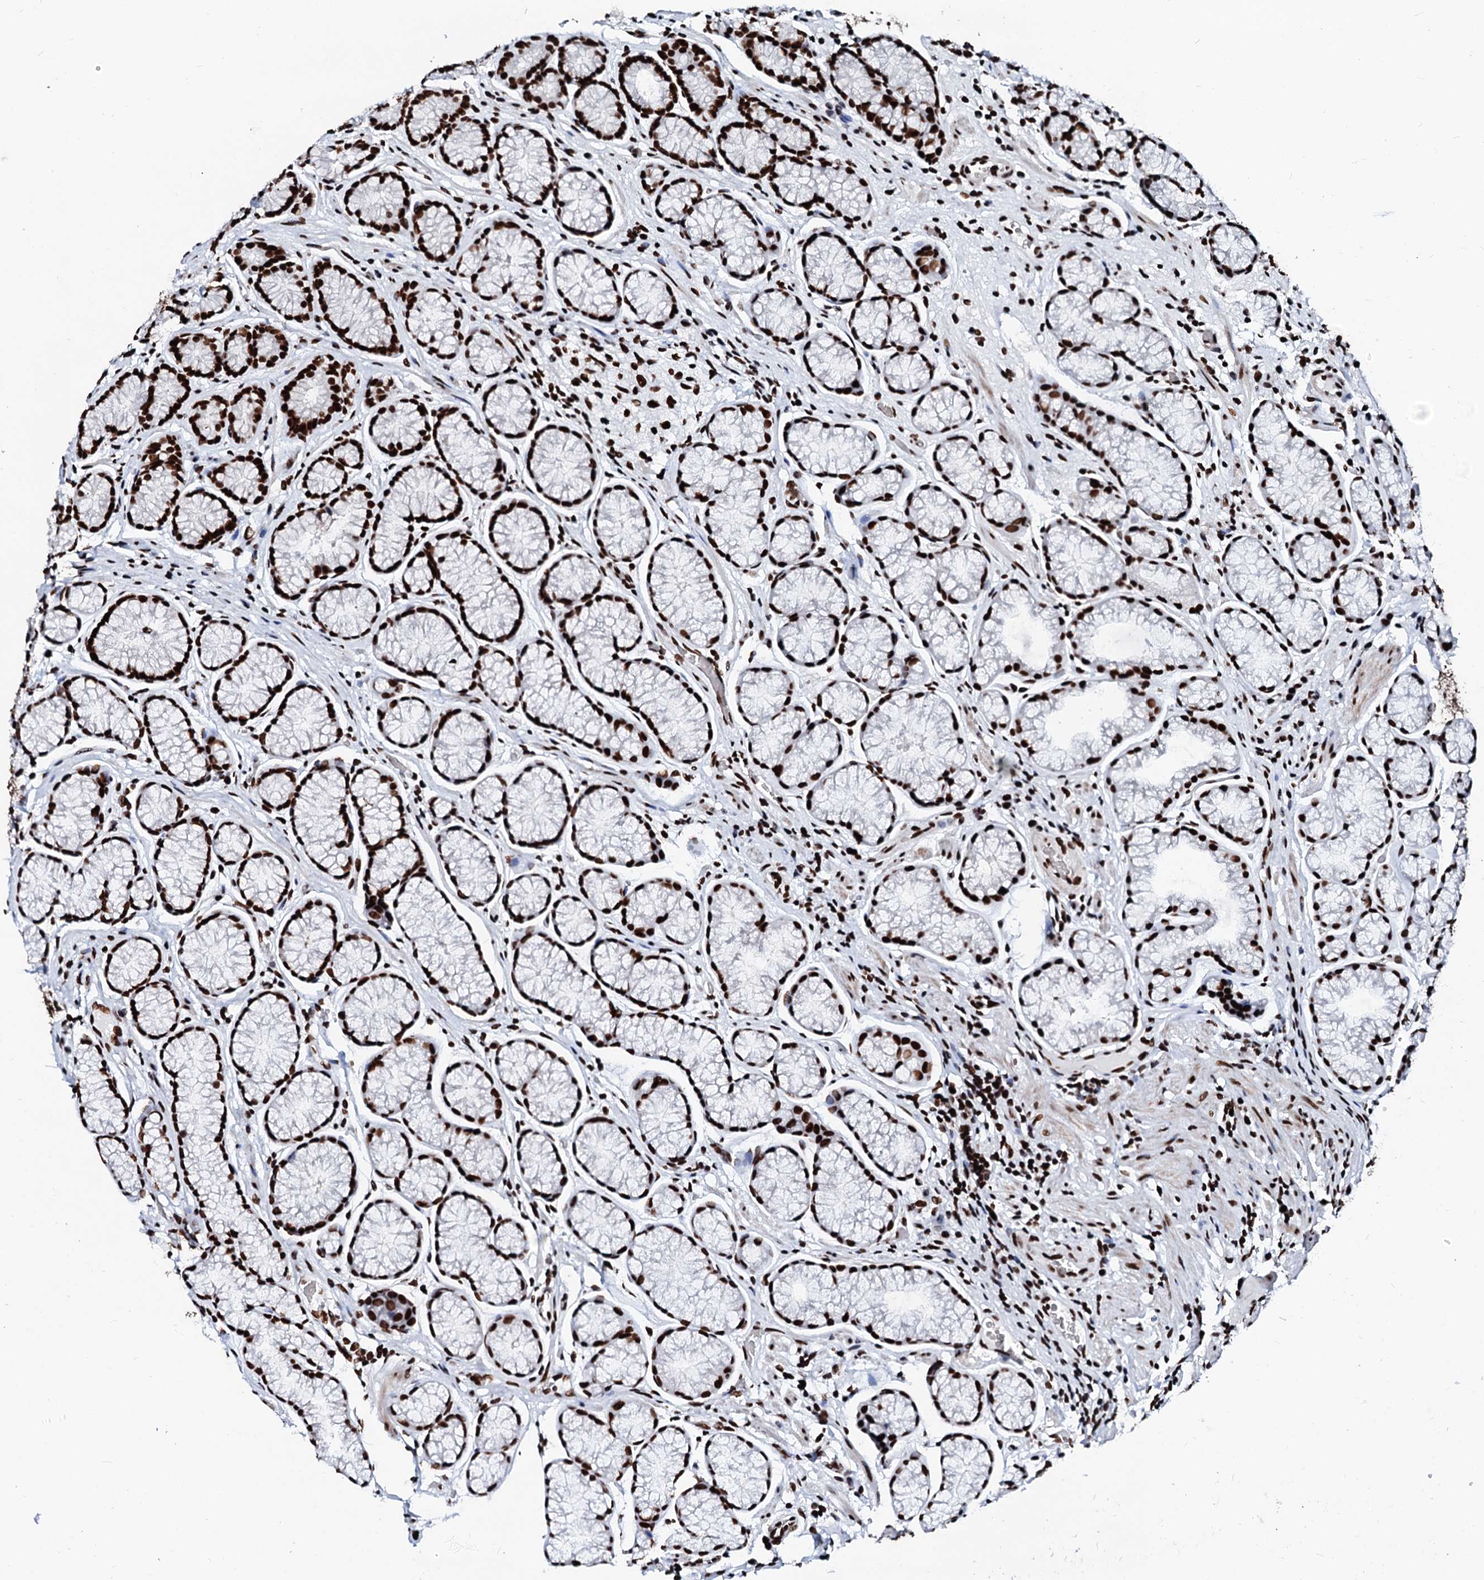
{"staining": {"intensity": "strong", "quantity": ">75%", "location": "nuclear"}, "tissue": "stomach", "cell_type": "Glandular cells", "image_type": "normal", "snomed": [{"axis": "morphology", "description": "Normal tissue, NOS"}, {"axis": "topography", "description": "Stomach"}], "caption": "A high-resolution micrograph shows immunohistochemistry staining of normal stomach, which displays strong nuclear staining in approximately >75% of glandular cells.", "gene": "RALY", "patient": {"sex": "male", "age": 42}}